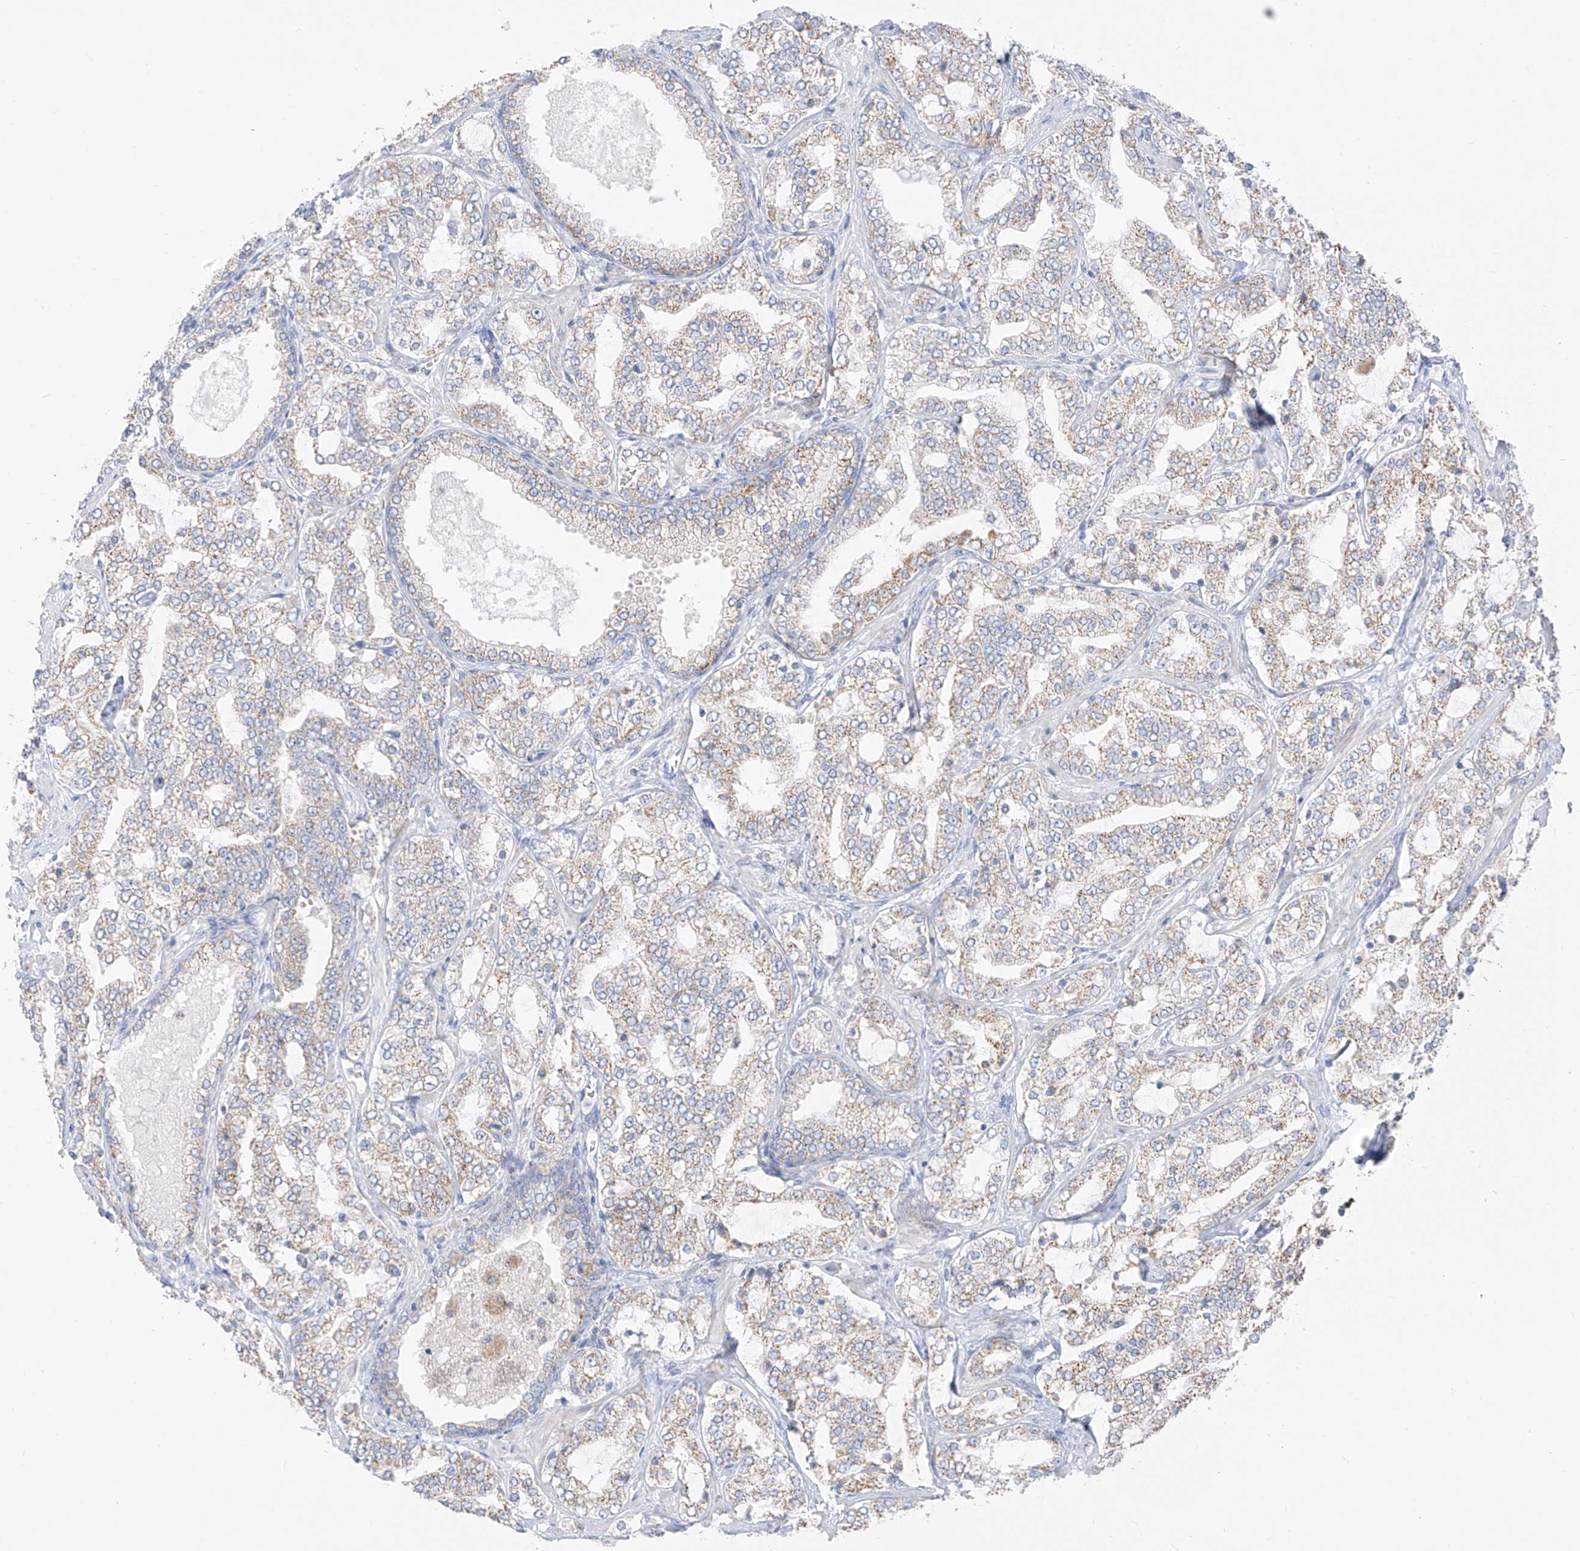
{"staining": {"intensity": "weak", "quantity": "25%-75%", "location": "cytoplasmic/membranous"}, "tissue": "prostate cancer", "cell_type": "Tumor cells", "image_type": "cancer", "snomed": [{"axis": "morphology", "description": "Adenocarcinoma, High grade"}, {"axis": "topography", "description": "Prostate"}], "caption": "High-magnification brightfield microscopy of prostate high-grade adenocarcinoma stained with DAB (brown) and counterstained with hematoxylin (blue). tumor cells exhibit weak cytoplasmic/membranous staining is appreciated in about25%-75% of cells.", "gene": "ETHE1", "patient": {"sex": "male", "age": 64}}